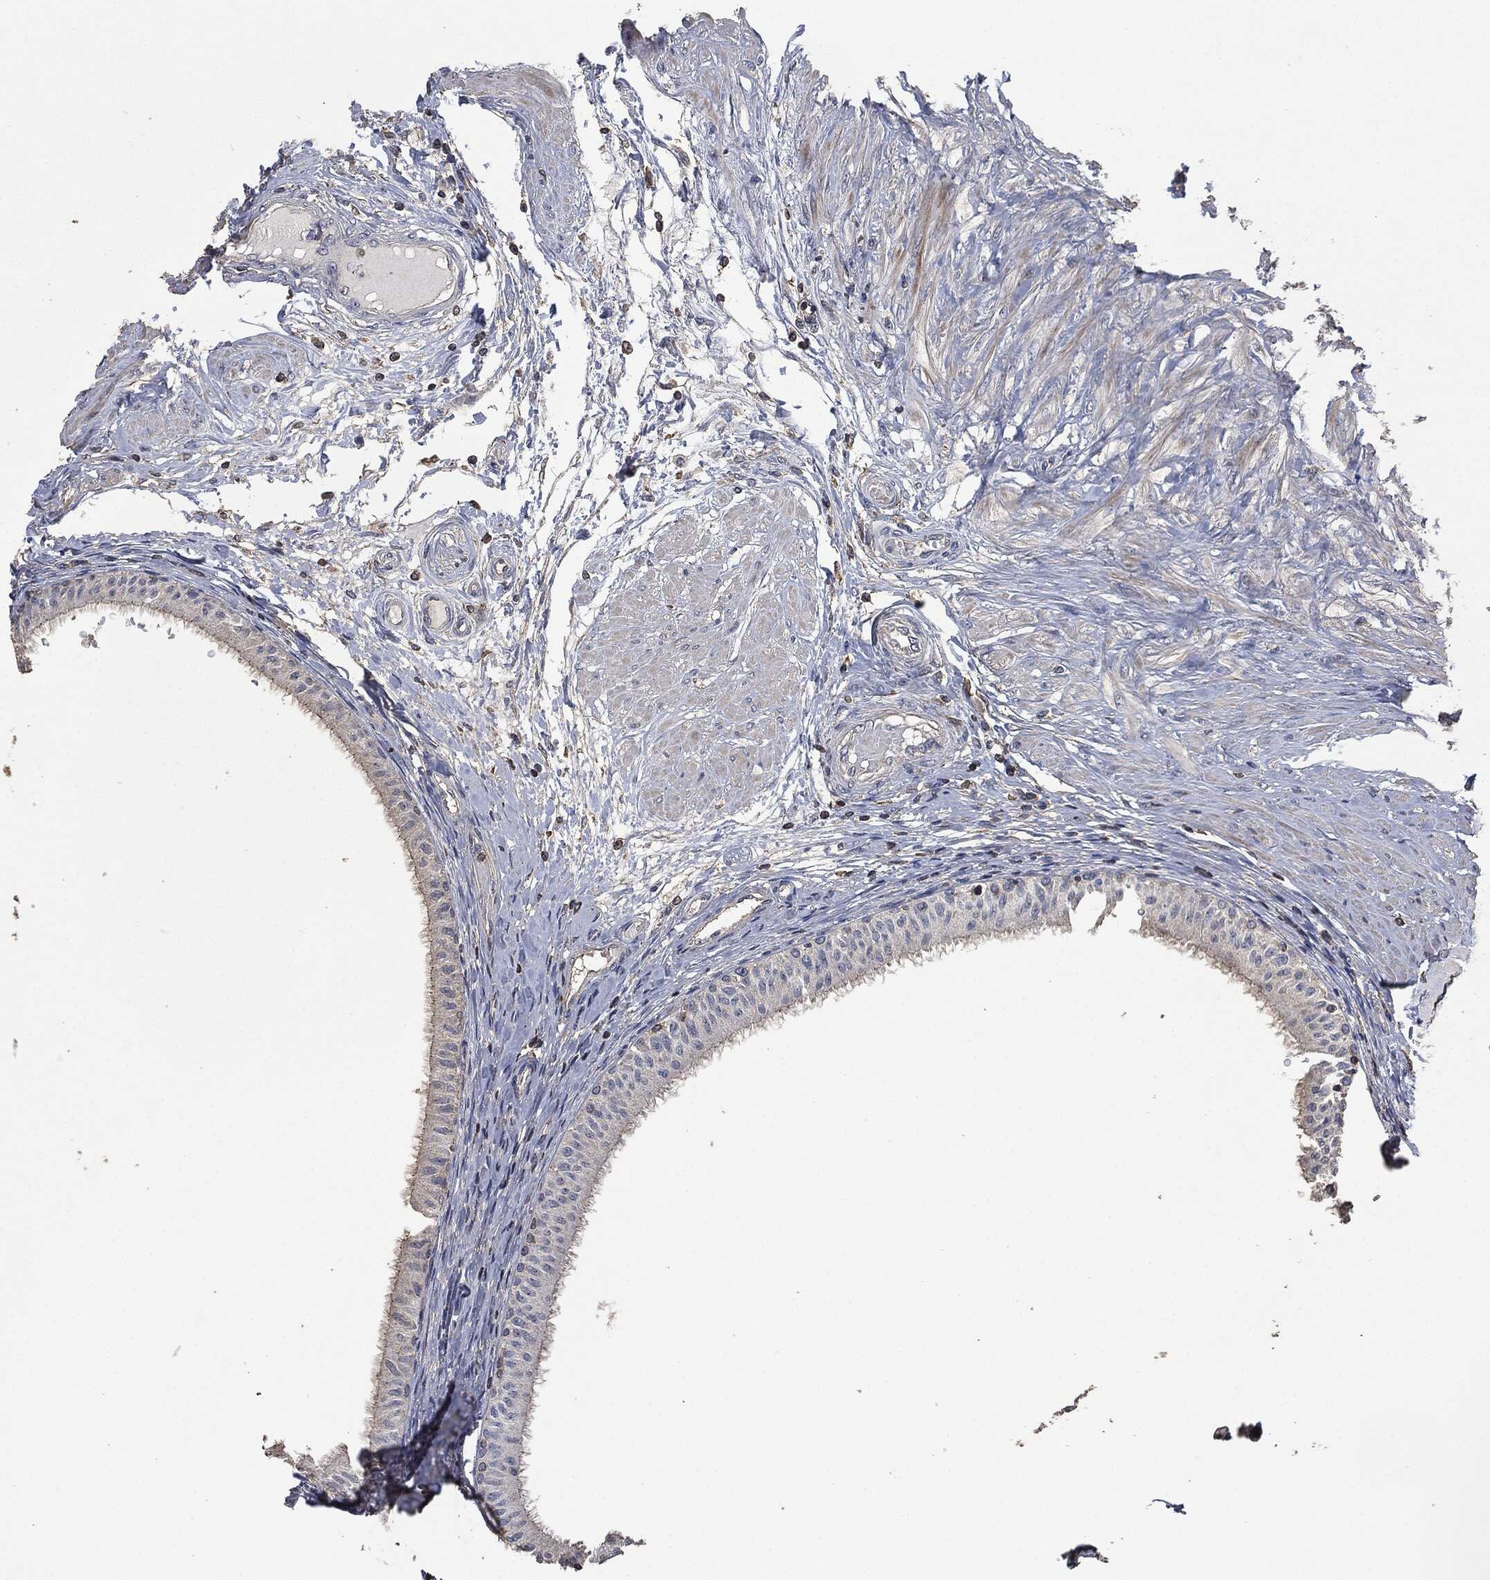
{"staining": {"intensity": "moderate", "quantity": "25%-75%", "location": "cytoplasmic/membranous"}, "tissue": "epididymis", "cell_type": "Glandular cells", "image_type": "normal", "snomed": [{"axis": "morphology", "description": "Normal tissue, NOS"}, {"axis": "morphology", "description": "Seminoma, NOS"}, {"axis": "topography", "description": "Testis"}, {"axis": "topography", "description": "Epididymis"}], "caption": "Immunohistochemistry (IHC) (DAB (3,3'-diaminobenzidine)) staining of normal epididymis exhibits moderate cytoplasmic/membranous protein positivity in about 25%-75% of glandular cells.", "gene": "MSLN", "patient": {"sex": "male", "age": 61}}